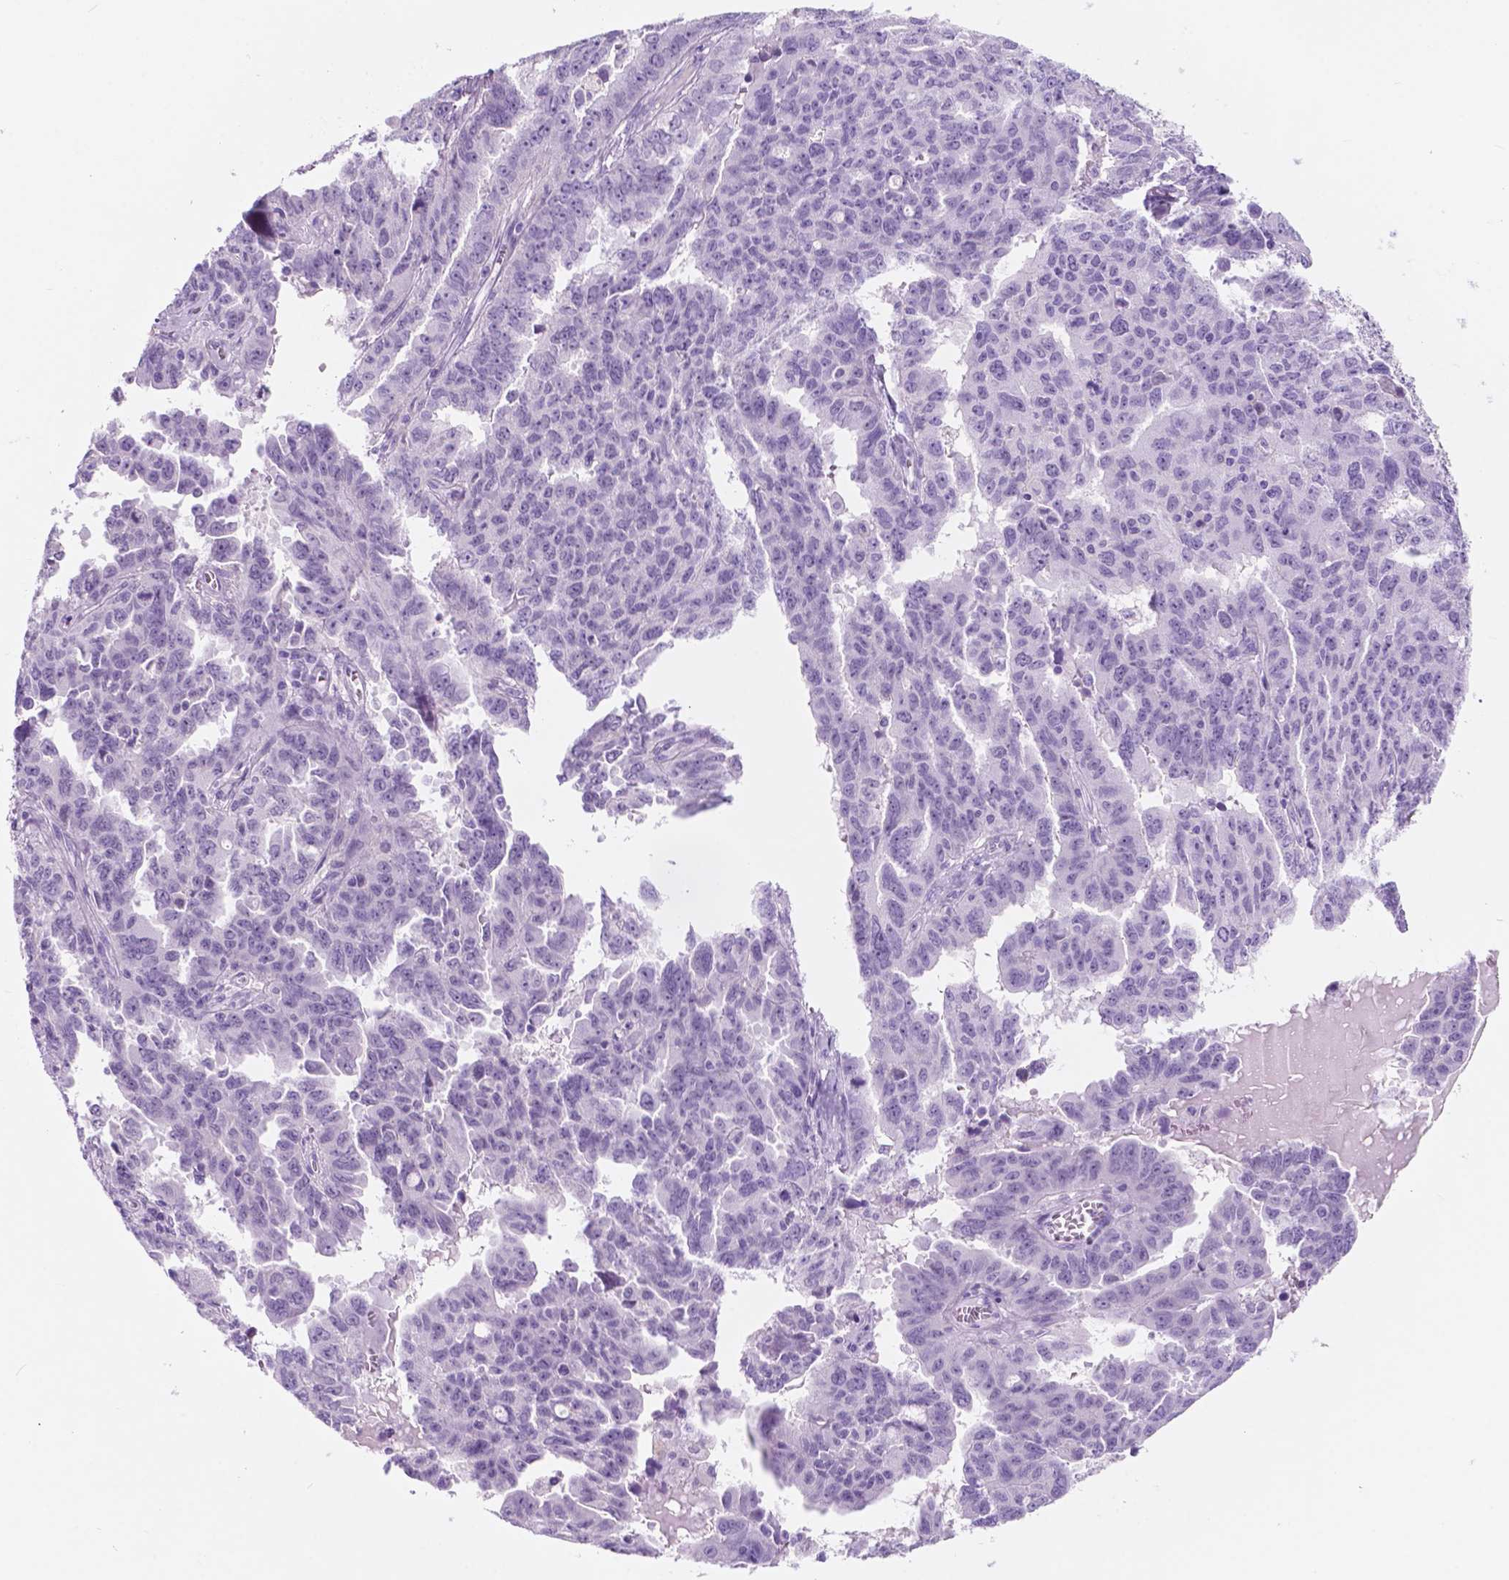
{"staining": {"intensity": "negative", "quantity": "none", "location": "none"}, "tissue": "ovarian cancer", "cell_type": "Tumor cells", "image_type": "cancer", "snomed": [{"axis": "morphology", "description": "Adenocarcinoma, NOS"}, {"axis": "morphology", "description": "Carcinoma, endometroid"}, {"axis": "topography", "description": "Ovary"}], "caption": "A high-resolution image shows immunohistochemistry (IHC) staining of ovarian cancer (adenocarcinoma), which demonstrates no significant staining in tumor cells.", "gene": "CUZD1", "patient": {"sex": "female", "age": 72}}